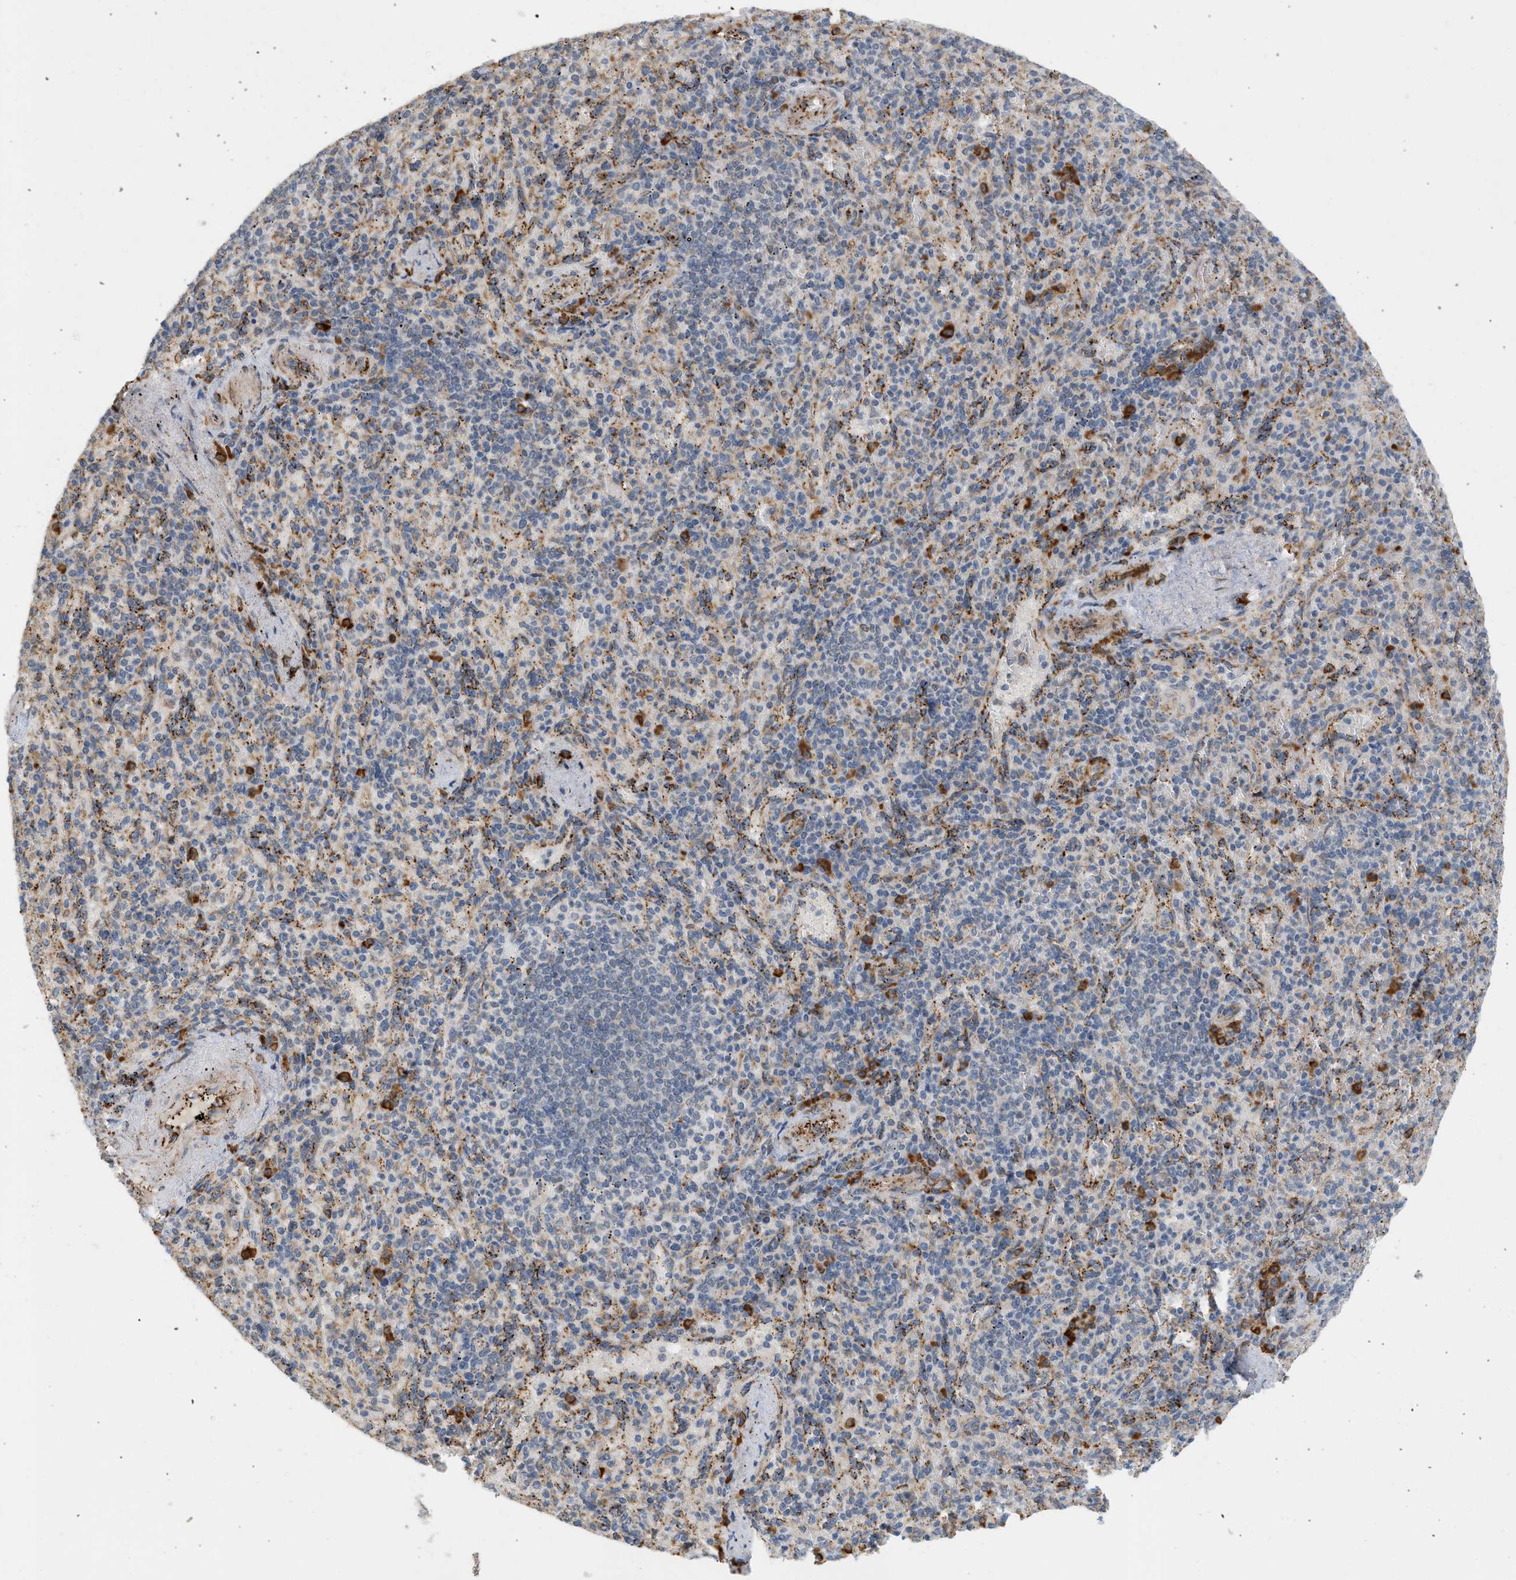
{"staining": {"intensity": "strong", "quantity": "<25%", "location": "cytoplasmic/membranous"}, "tissue": "spleen", "cell_type": "Cells in red pulp", "image_type": "normal", "snomed": [{"axis": "morphology", "description": "Normal tissue, NOS"}, {"axis": "topography", "description": "Spleen"}], "caption": "Unremarkable spleen reveals strong cytoplasmic/membranous positivity in approximately <25% of cells in red pulp, visualized by immunohistochemistry.", "gene": "SVOP", "patient": {"sex": "female", "age": 74}}